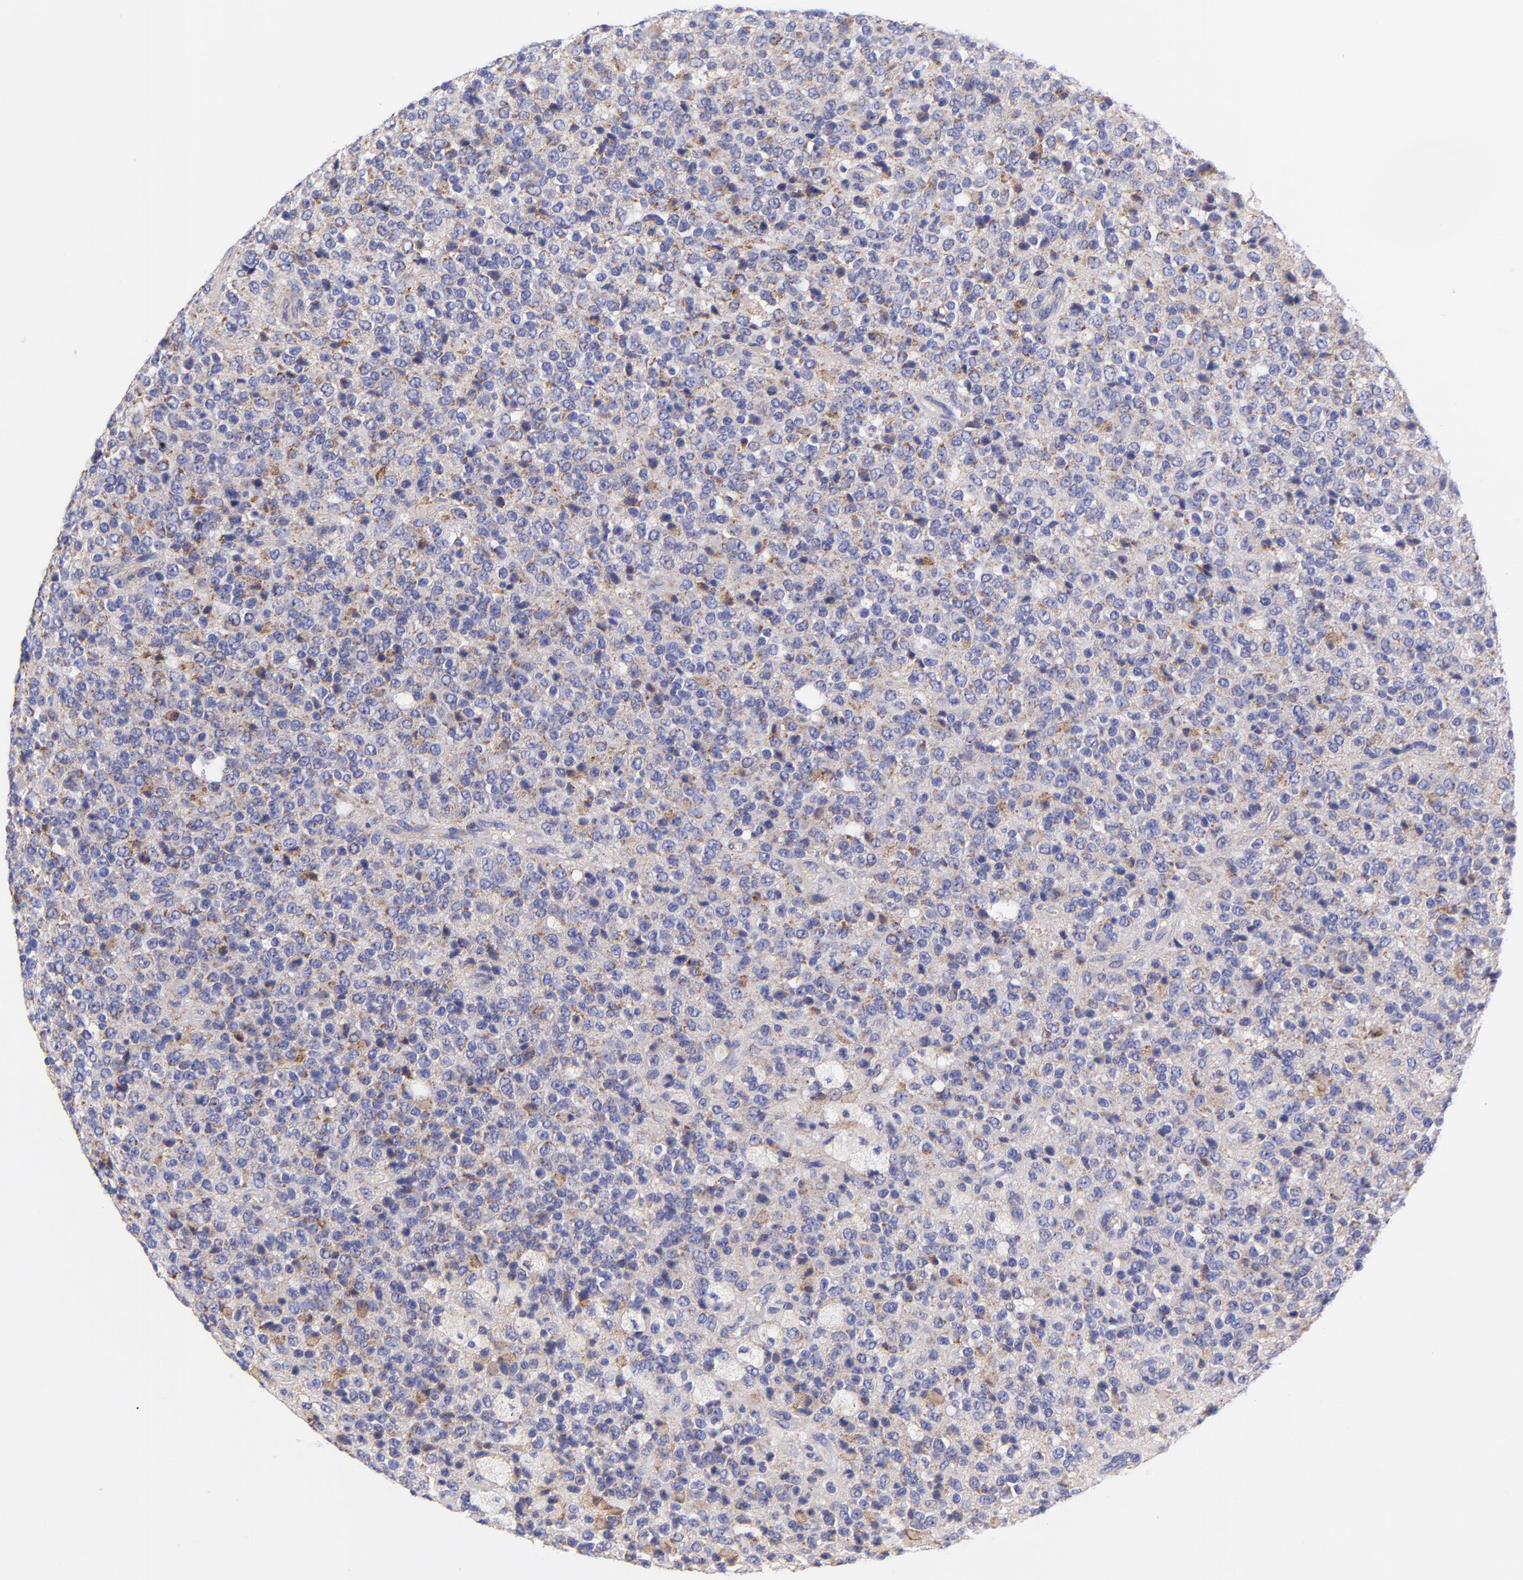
{"staining": {"intensity": "weak", "quantity": "<25%", "location": "cytoplasmic/membranous"}, "tissue": "glioma", "cell_type": "Tumor cells", "image_type": "cancer", "snomed": [{"axis": "morphology", "description": "Glioma, malignant, High grade"}, {"axis": "topography", "description": "pancreas cauda"}], "caption": "A high-resolution histopathology image shows immunohistochemistry staining of malignant glioma (high-grade), which demonstrates no significant positivity in tumor cells.", "gene": "NDUFB7", "patient": {"sex": "male", "age": 60}}